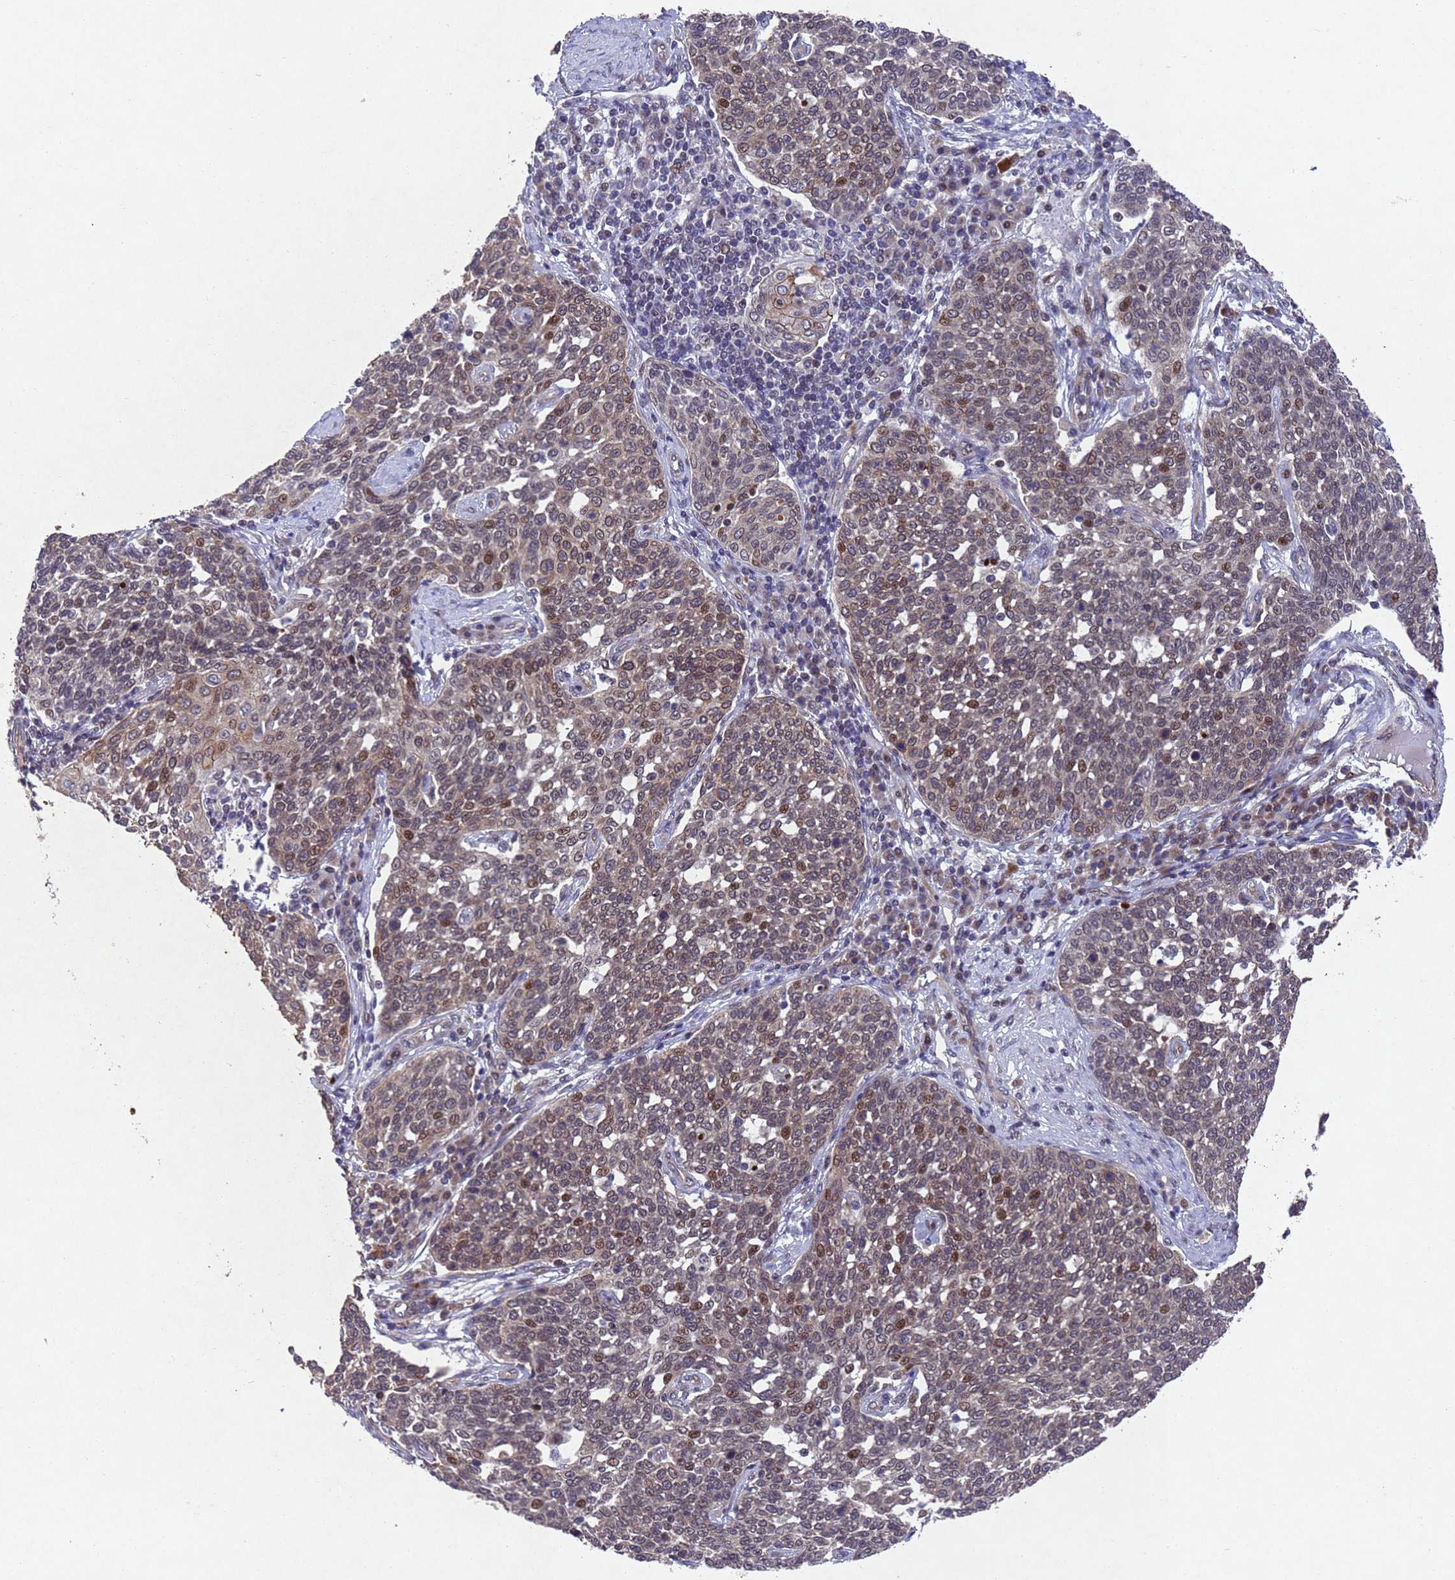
{"staining": {"intensity": "moderate", "quantity": ">75%", "location": "cytoplasmic/membranous,nuclear"}, "tissue": "cervical cancer", "cell_type": "Tumor cells", "image_type": "cancer", "snomed": [{"axis": "morphology", "description": "Squamous cell carcinoma, NOS"}, {"axis": "topography", "description": "Cervix"}], "caption": "This image reveals immunohistochemistry (IHC) staining of cervical squamous cell carcinoma, with medium moderate cytoplasmic/membranous and nuclear staining in approximately >75% of tumor cells.", "gene": "TBK1", "patient": {"sex": "female", "age": 34}}